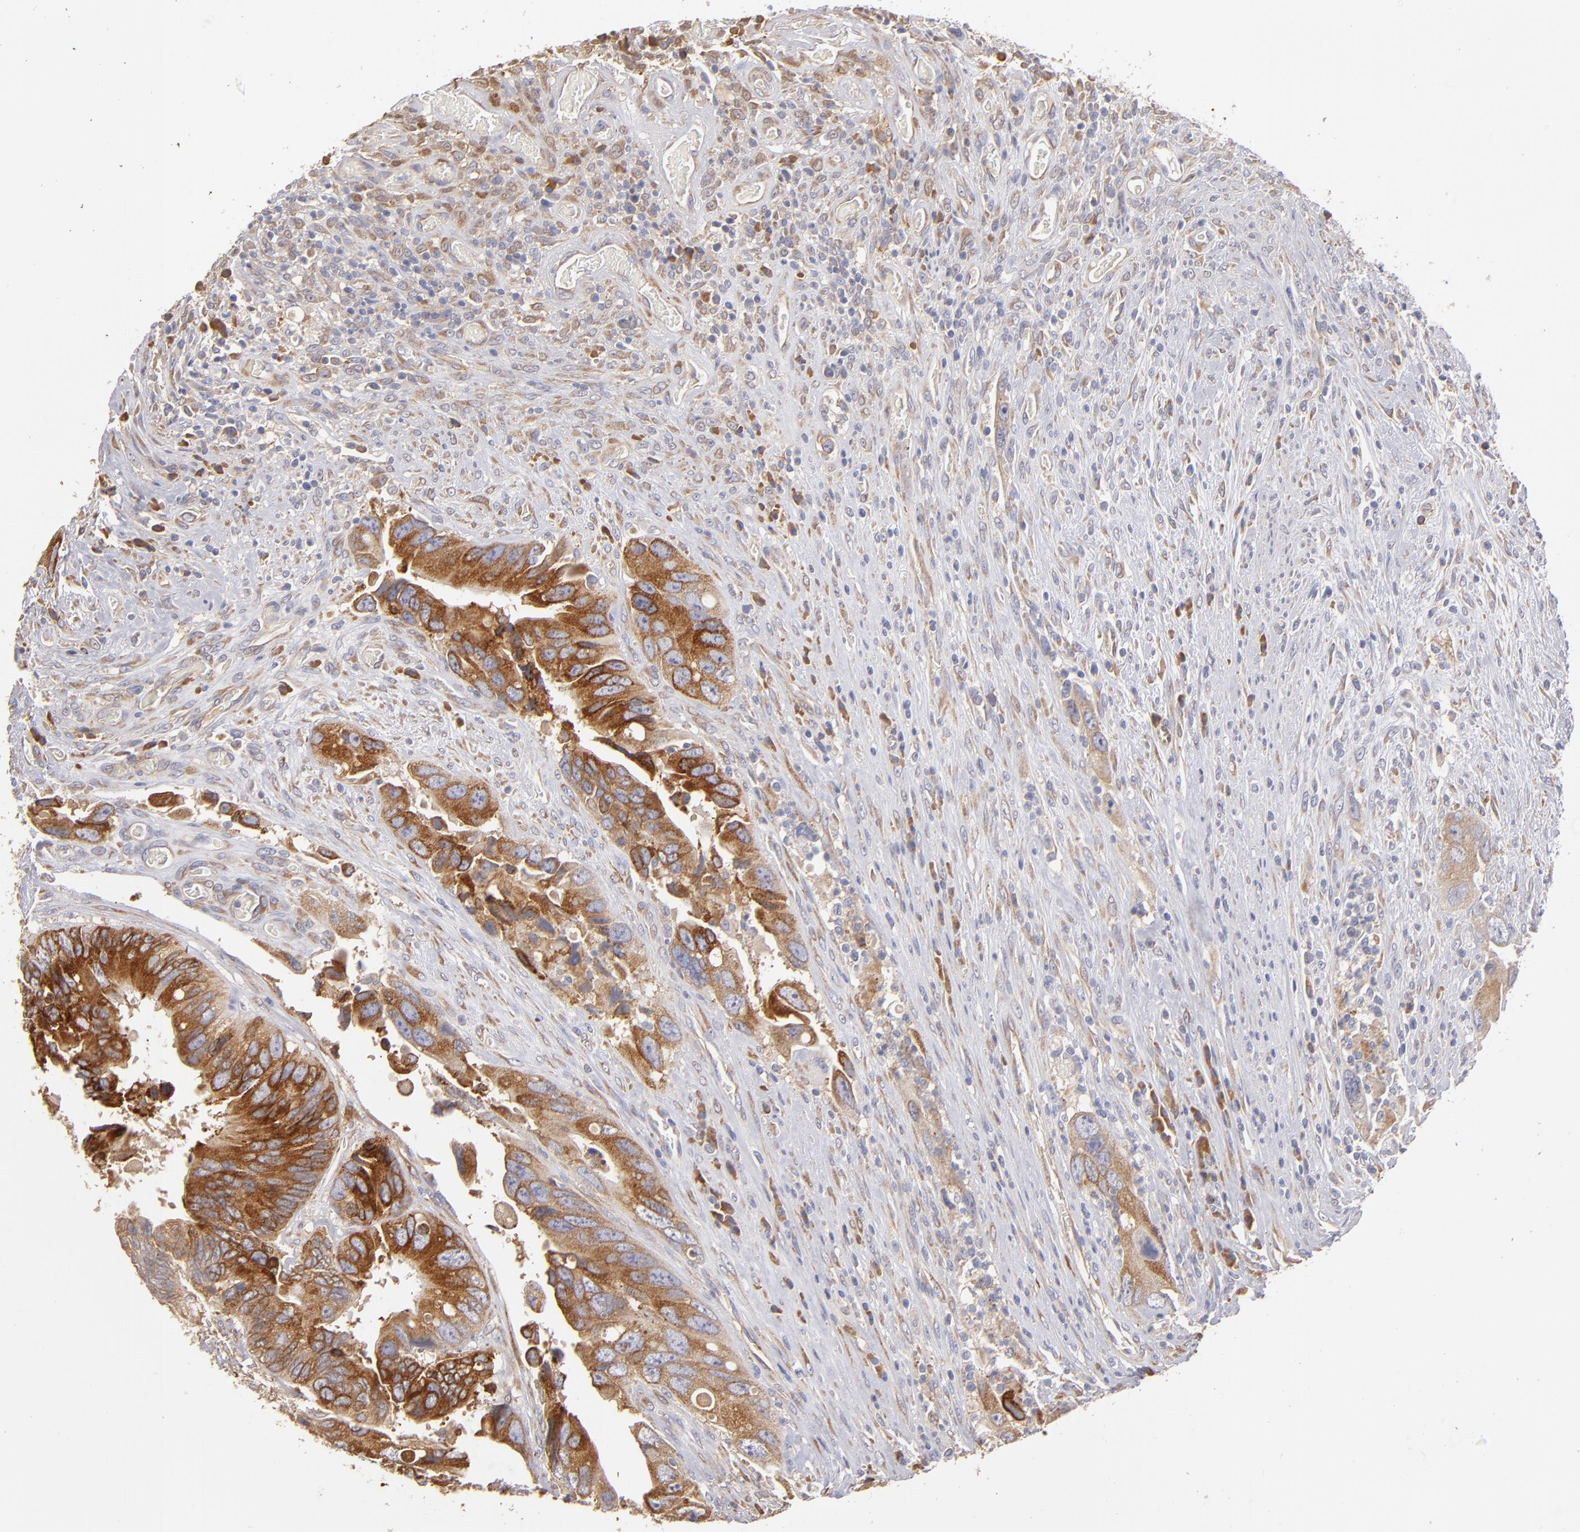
{"staining": {"intensity": "moderate", "quantity": ">75%", "location": "cytoplasmic/membranous"}, "tissue": "colorectal cancer", "cell_type": "Tumor cells", "image_type": "cancer", "snomed": [{"axis": "morphology", "description": "Adenocarcinoma, NOS"}, {"axis": "topography", "description": "Rectum"}], "caption": "Protein expression analysis of colorectal cancer (adenocarcinoma) shows moderate cytoplasmic/membranous positivity in approximately >75% of tumor cells.", "gene": "ENTPD5", "patient": {"sex": "male", "age": 70}}